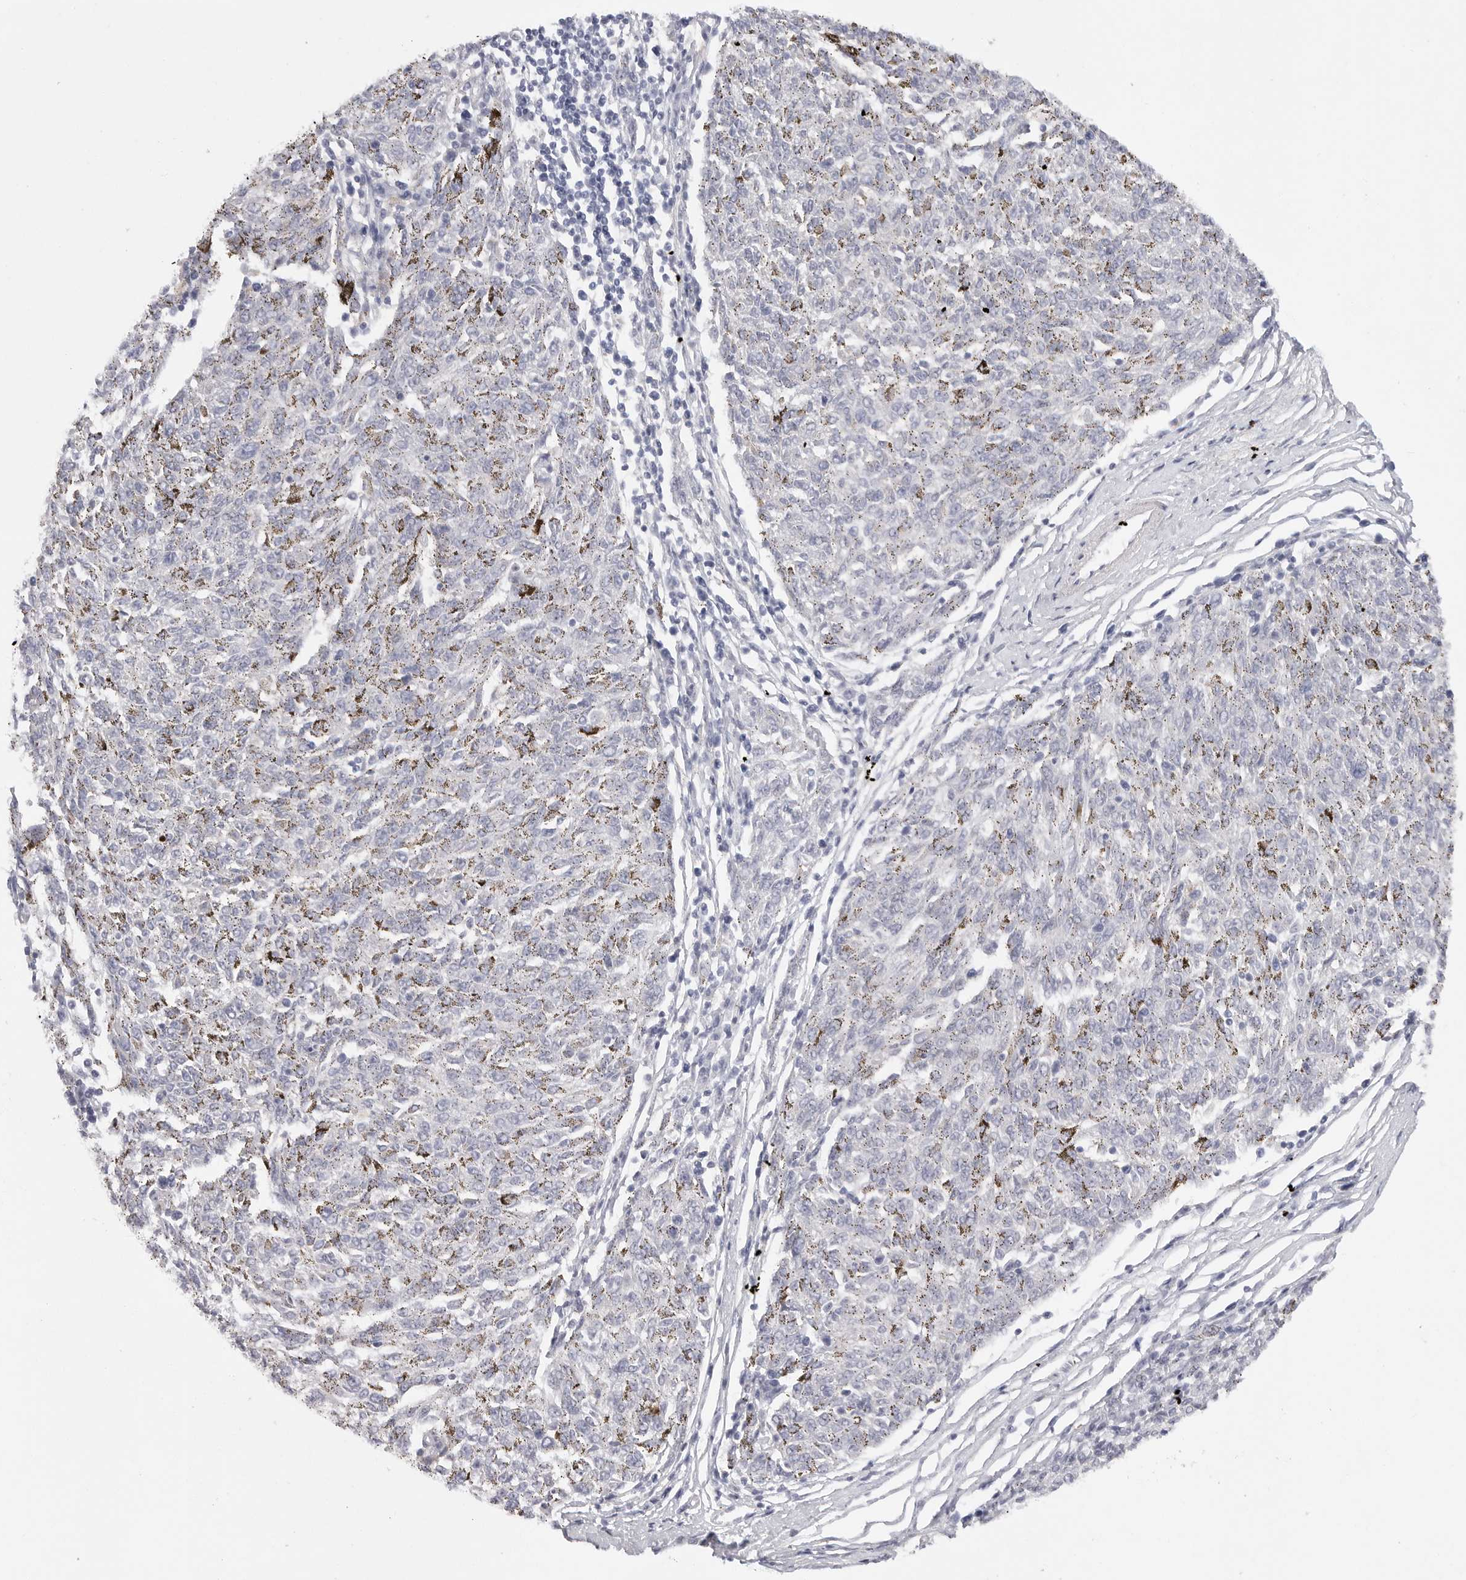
{"staining": {"intensity": "negative", "quantity": "none", "location": "none"}, "tissue": "melanoma", "cell_type": "Tumor cells", "image_type": "cancer", "snomed": [{"axis": "morphology", "description": "Malignant melanoma, NOS"}, {"axis": "topography", "description": "Skin"}], "caption": "Tumor cells are negative for protein expression in human melanoma.", "gene": "ELP3", "patient": {"sex": "female", "age": 72}}